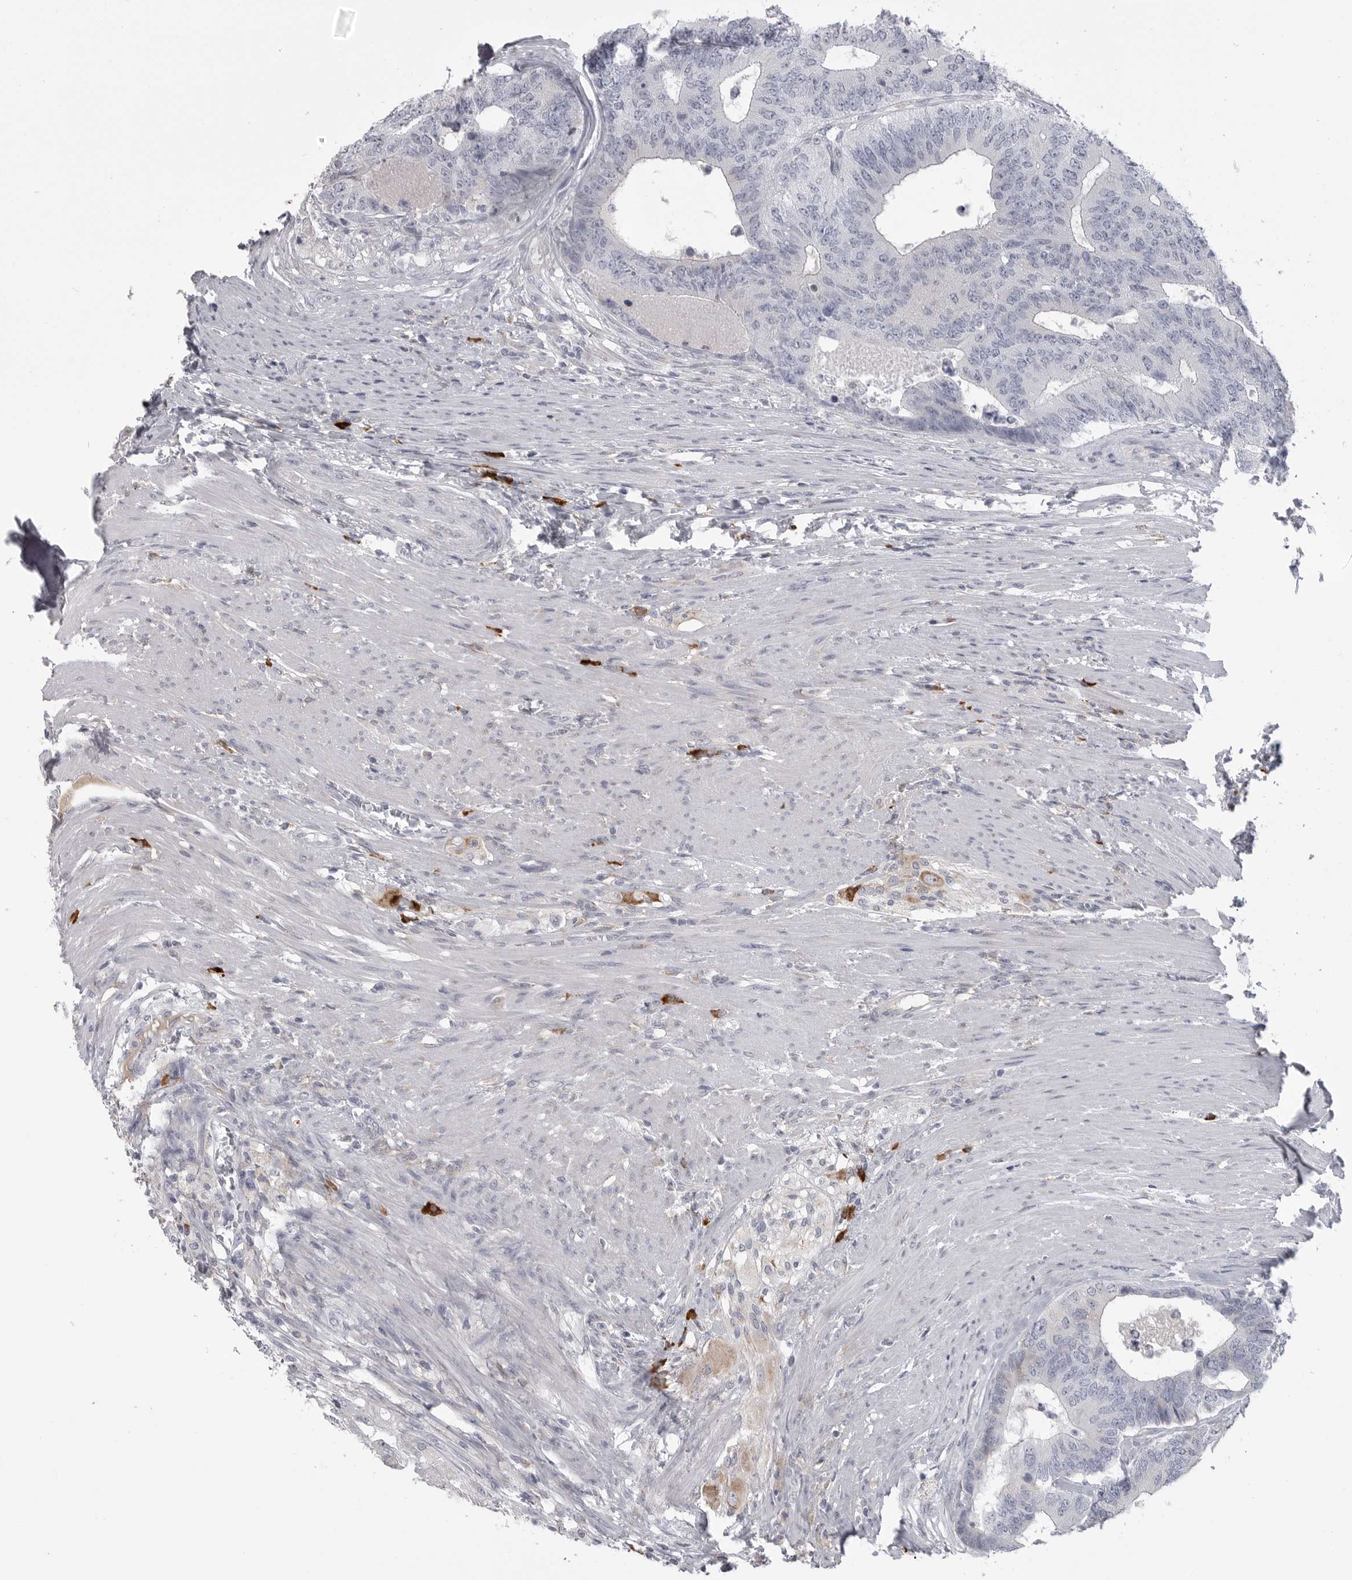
{"staining": {"intensity": "negative", "quantity": "none", "location": "none"}, "tissue": "colorectal cancer", "cell_type": "Tumor cells", "image_type": "cancer", "snomed": [{"axis": "morphology", "description": "Adenocarcinoma, NOS"}, {"axis": "topography", "description": "Colon"}], "caption": "IHC micrograph of colorectal cancer (adenocarcinoma) stained for a protein (brown), which displays no positivity in tumor cells. (DAB (3,3'-diaminobenzidine) immunohistochemistry (IHC) visualized using brightfield microscopy, high magnification).", "gene": "FKBP2", "patient": {"sex": "female", "age": 67}}